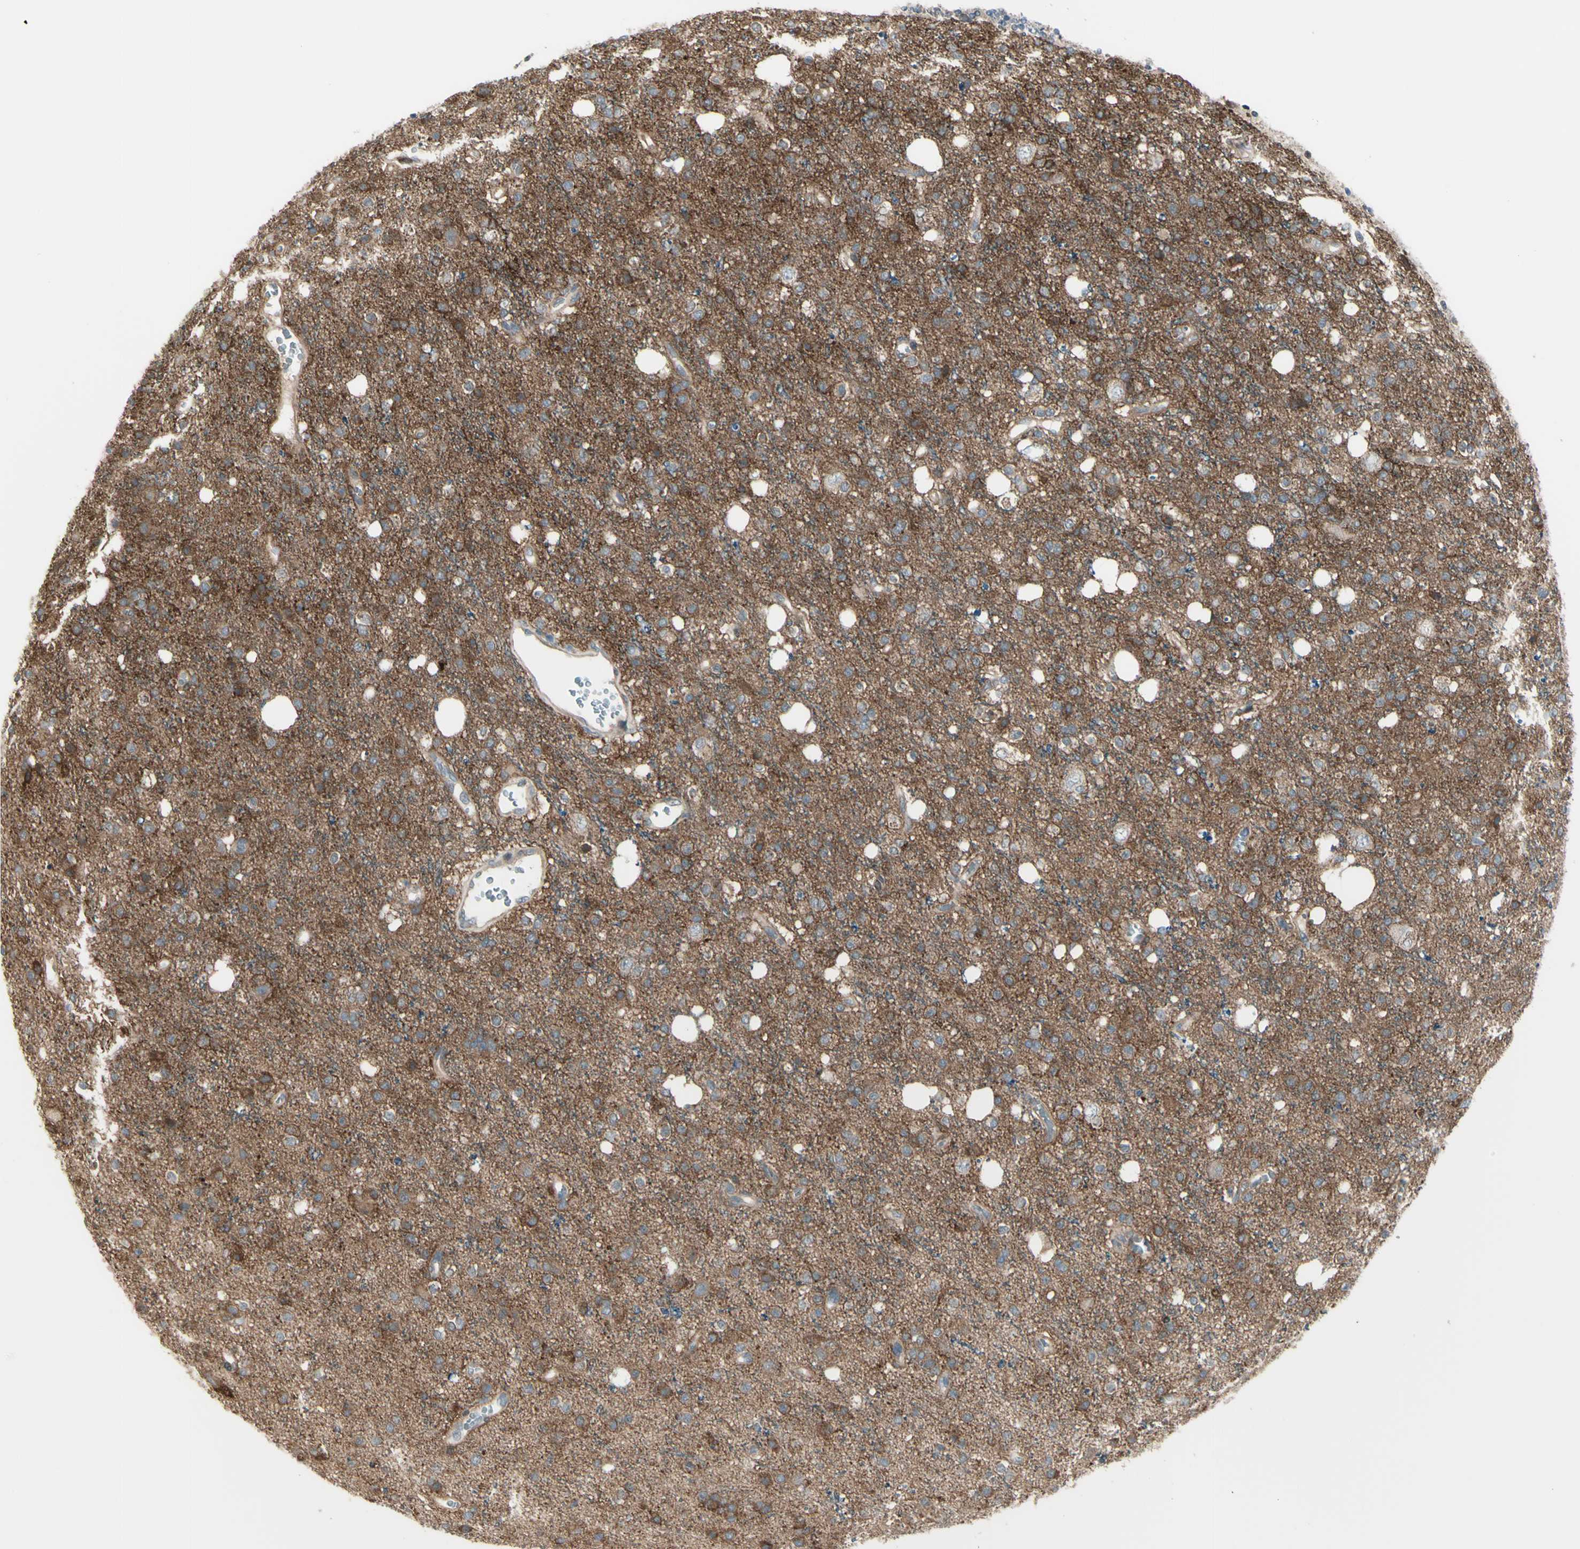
{"staining": {"intensity": "weak", "quantity": ">75%", "location": "cytoplasmic/membranous"}, "tissue": "glioma", "cell_type": "Tumor cells", "image_type": "cancer", "snomed": [{"axis": "morphology", "description": "Glioma, malignant, High grade"}, {"axis": "topography", "description": "Brain"}], "caption": "High-grade glioma (malignant) tissue demonstrates weak cytoplasmic/membranous positivity in about >75% of tumor cells", "gene": "NAXD", "patient": {"sex": "male", "age": 47}}